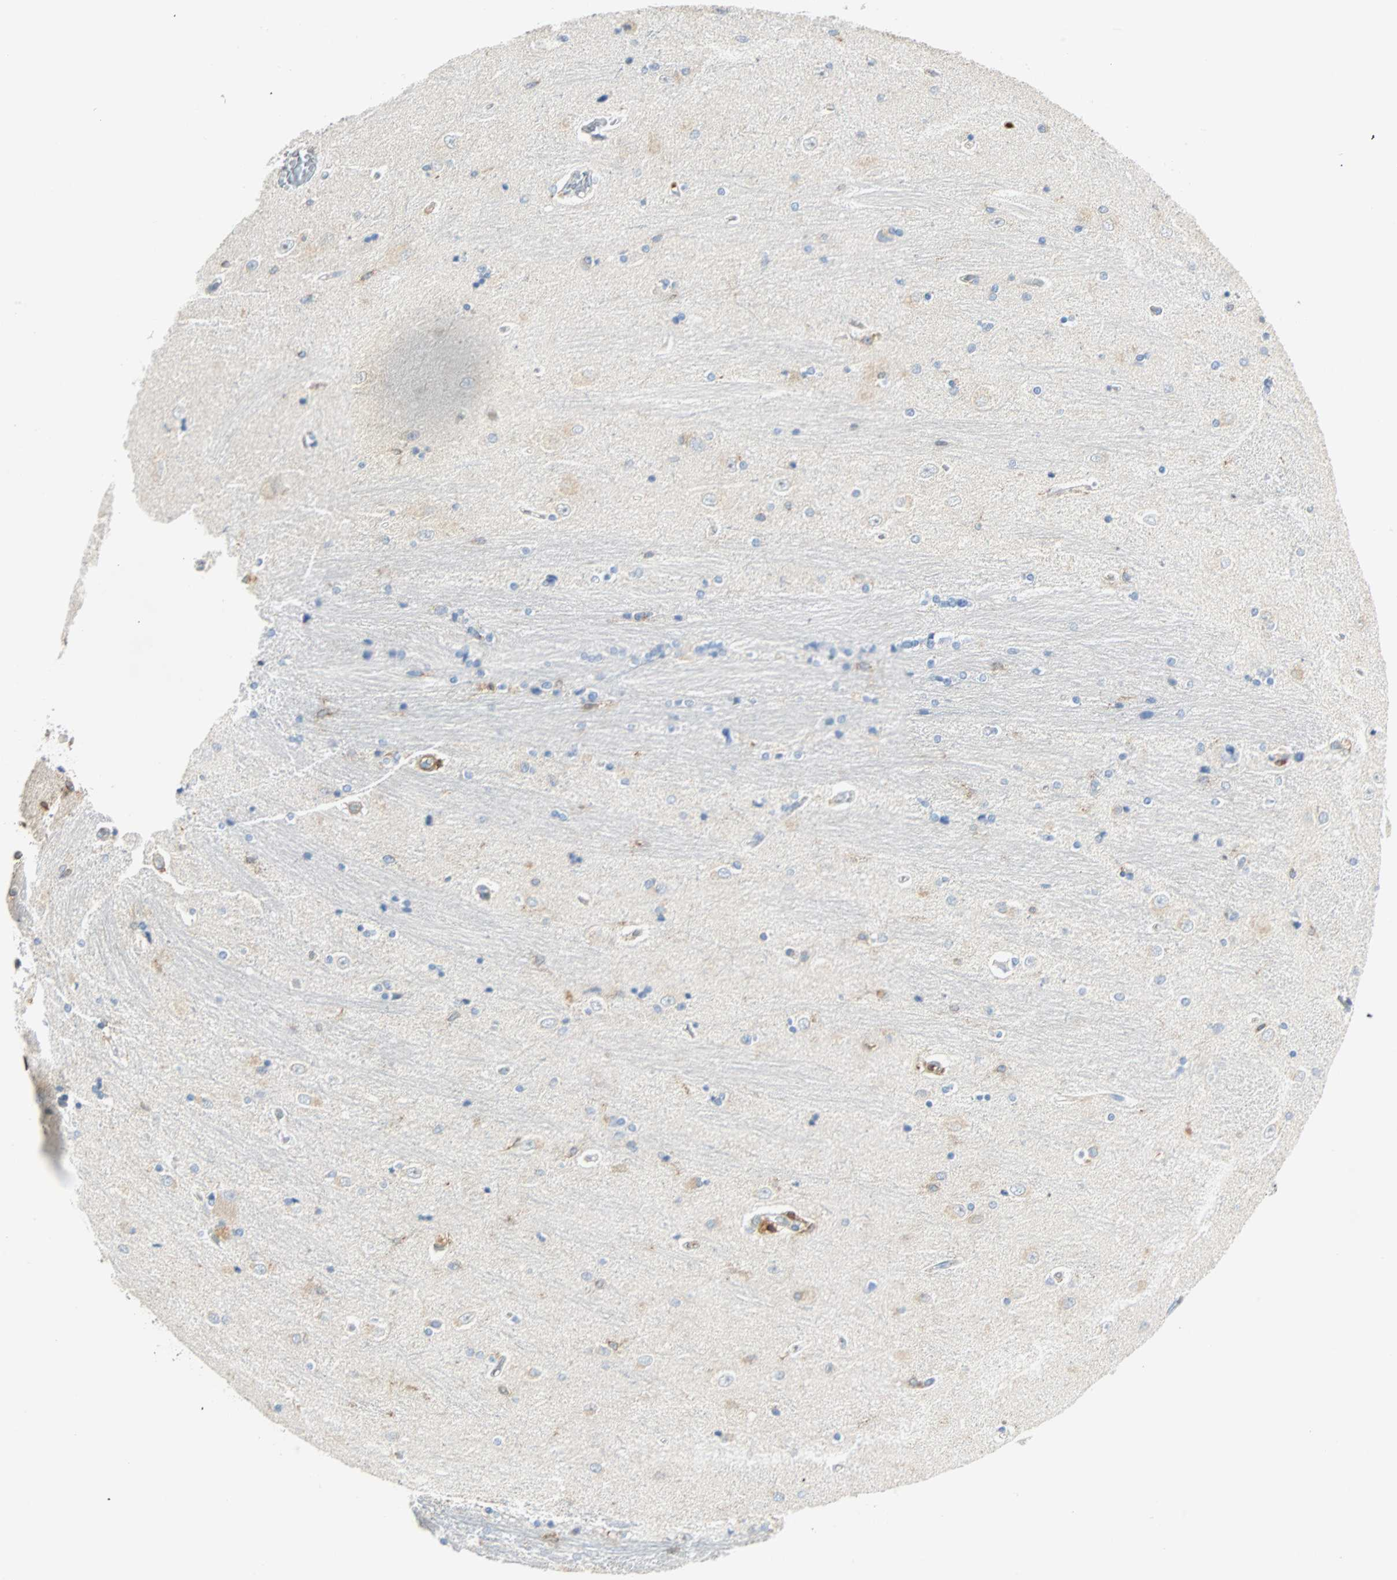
{"staining": {"intensity": "negative", "quantity": "none", "location": "none"}, "tissue": "hippocampus", "cell_type": "Glial cells", "image_type": "normal", "snomed": [{"axis": "morphology", "description": "Normal tissue, NOS"}, {"axis": "topography", "description": "Hippocampus"}], "caption": "The IHC histopathology image has no significant positivity in glial cells of hippocampus. (Stains: DAB IHC with hematoxylin counter stain, Microscopy: brightfield microscopy at high magnification).", "gene": "FMNL1", "patient": {"sex": "female", "age": 54}}